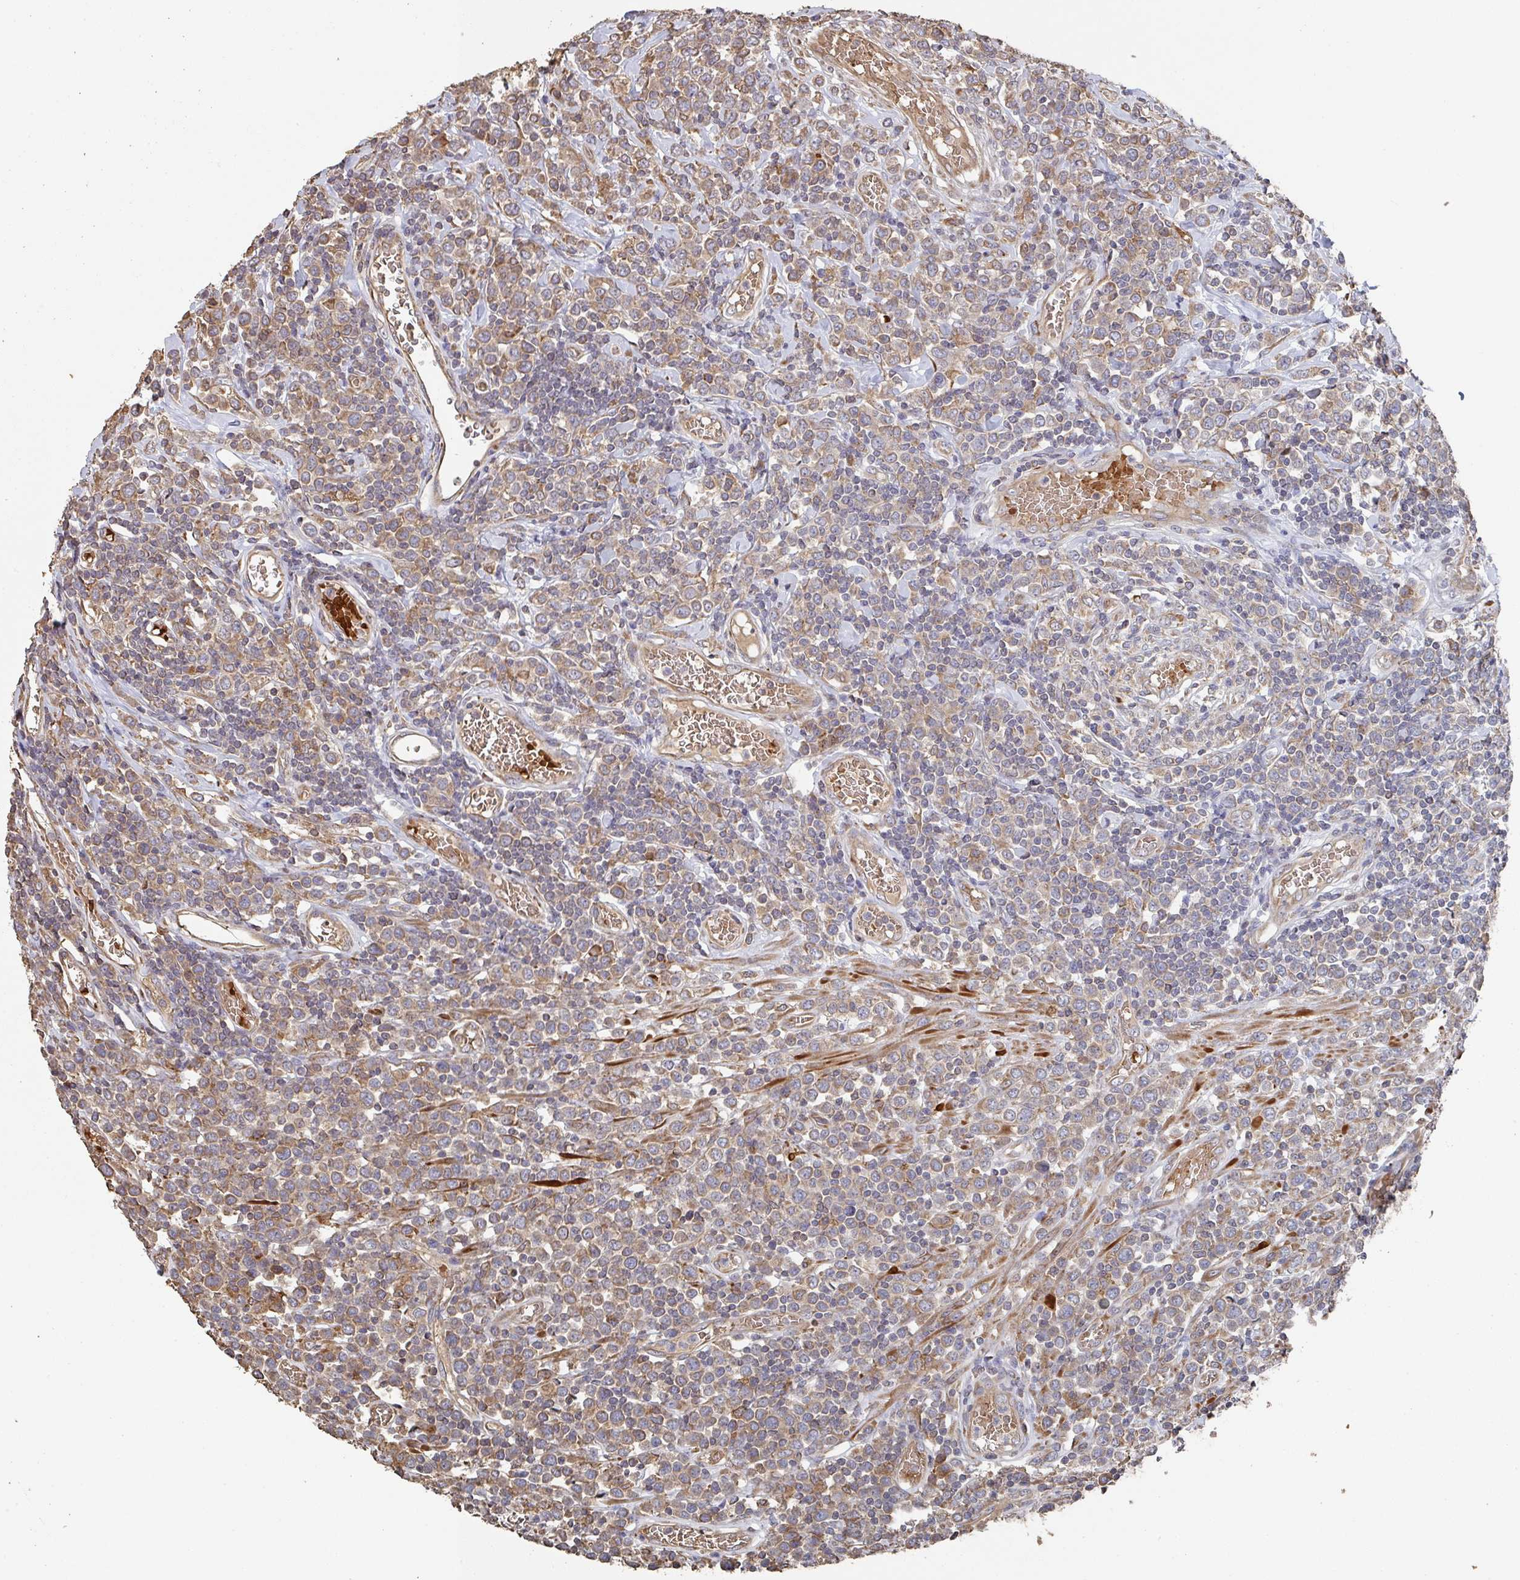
{"staining": {"intensity": "moderate", "quantity": "25%-75%", "location": "cytoplasmic/membranous"}, "tissue": "lymphoma", "cell_type": "Tumor cells", "image_type": "cancer", "snomed": [{"axis": "morphology", "description": "Malignant lymphoma, non-Hodgkin's type, High grade"}, {"axis": "topography", "description": "Soft tissue"}], "caption": "Protein staining by immunohistochemistry displays moderate cytoplasmic/membranous positivity in about 25%-75% of tumor cells in malignant lymphoma, non-Hodgkin's type (high-grade).", "gene": "POLG", "patient": {"sex": "female", "age": 56}}